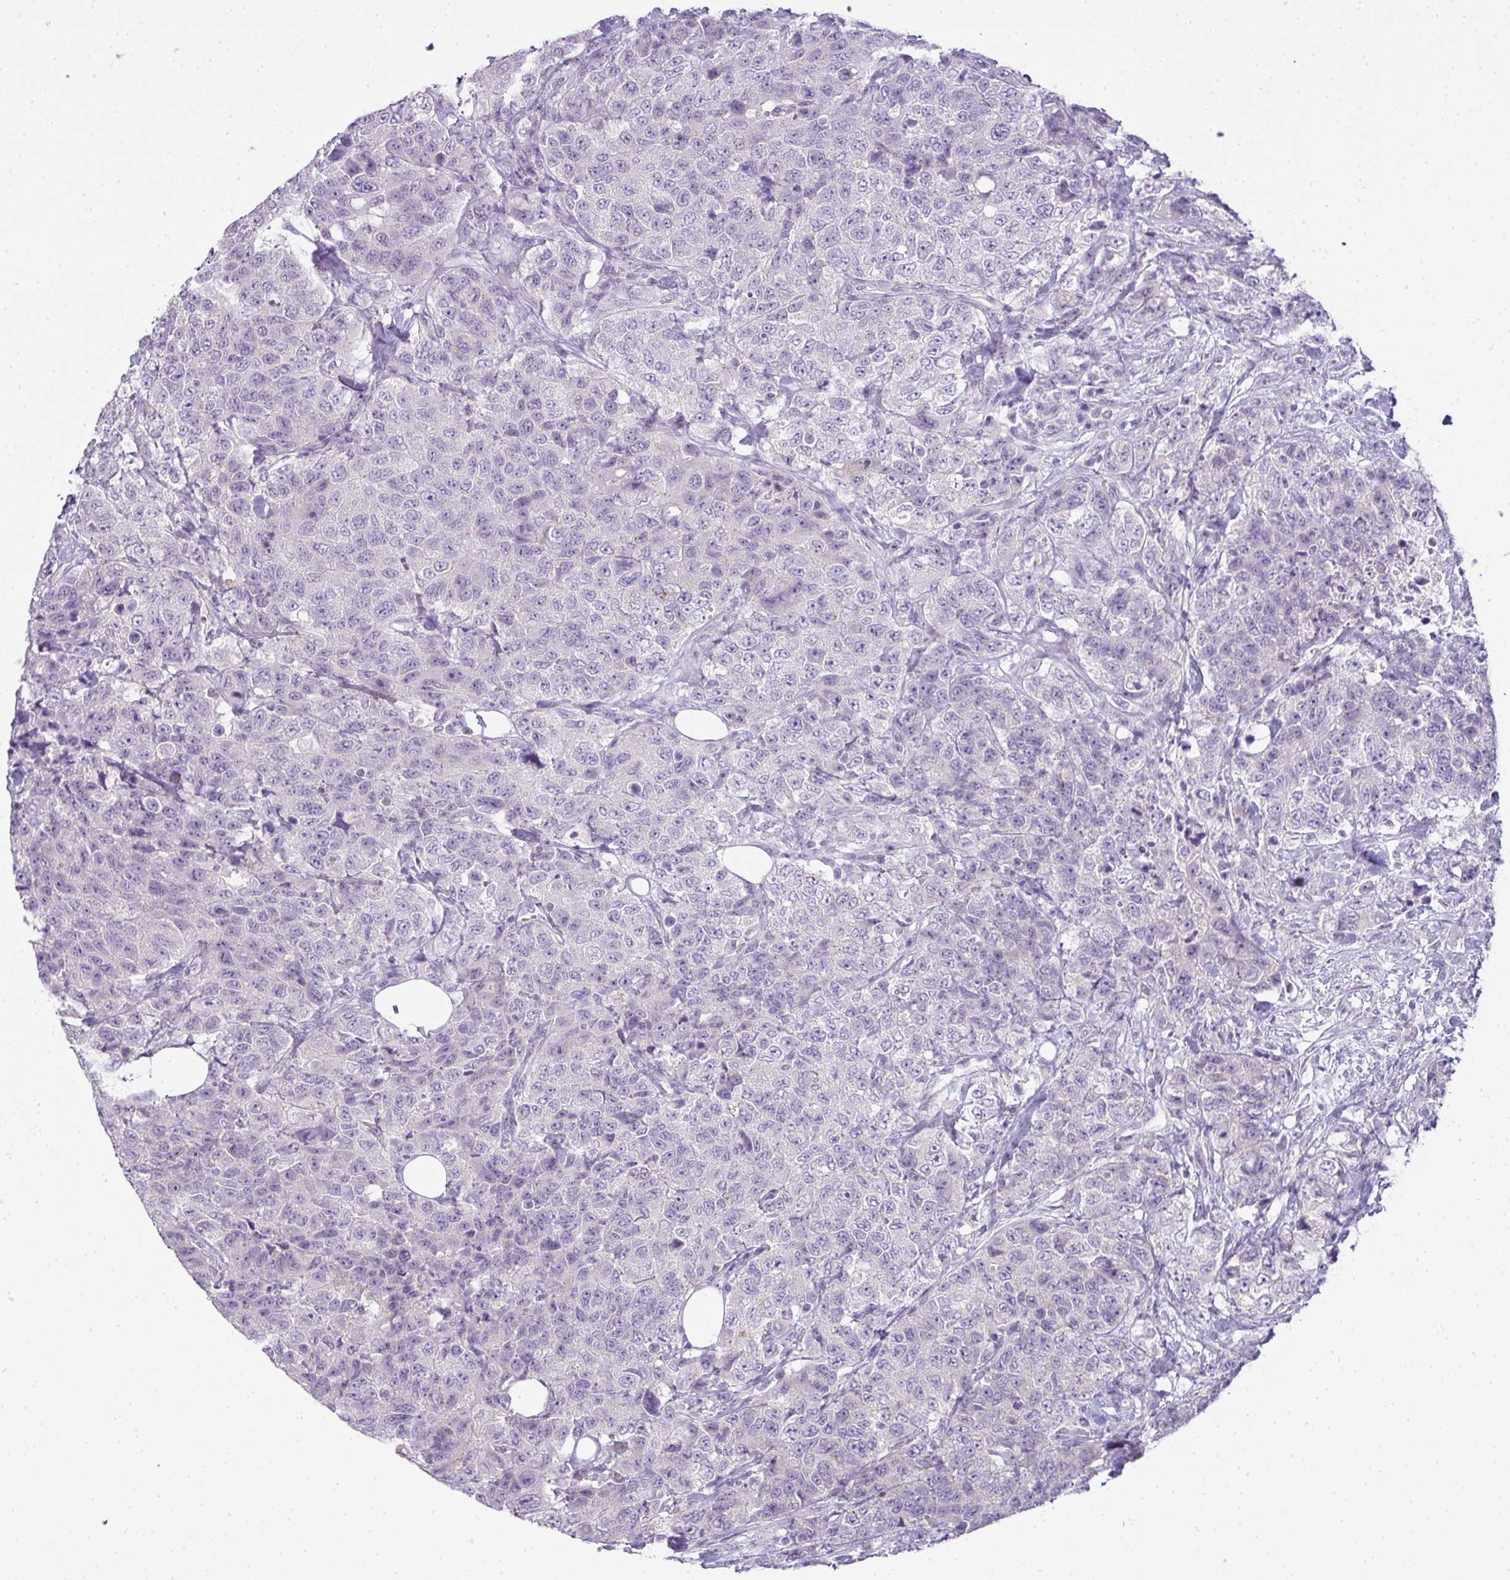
{"staining": {"intensity": "negative", "quantity": "none", "location": "none"}, "tissue": "urothelial cancer", "cell_type": "Tumor cells", "image_type": "cancer", "snomed": [{"axis": "morphology", "description": "Urothelial carcinoma, High grade"}, {"axis": "topography", "description": "Urinary bladder"}], "caption": "IHC histopathology image of human urothelial carcinoma (high-grade) stained for a protein (brown), which demonstrates no staining in tumor cells.", "gene": "CMPK1", "patient": {"sex": "female", "age": 78}}